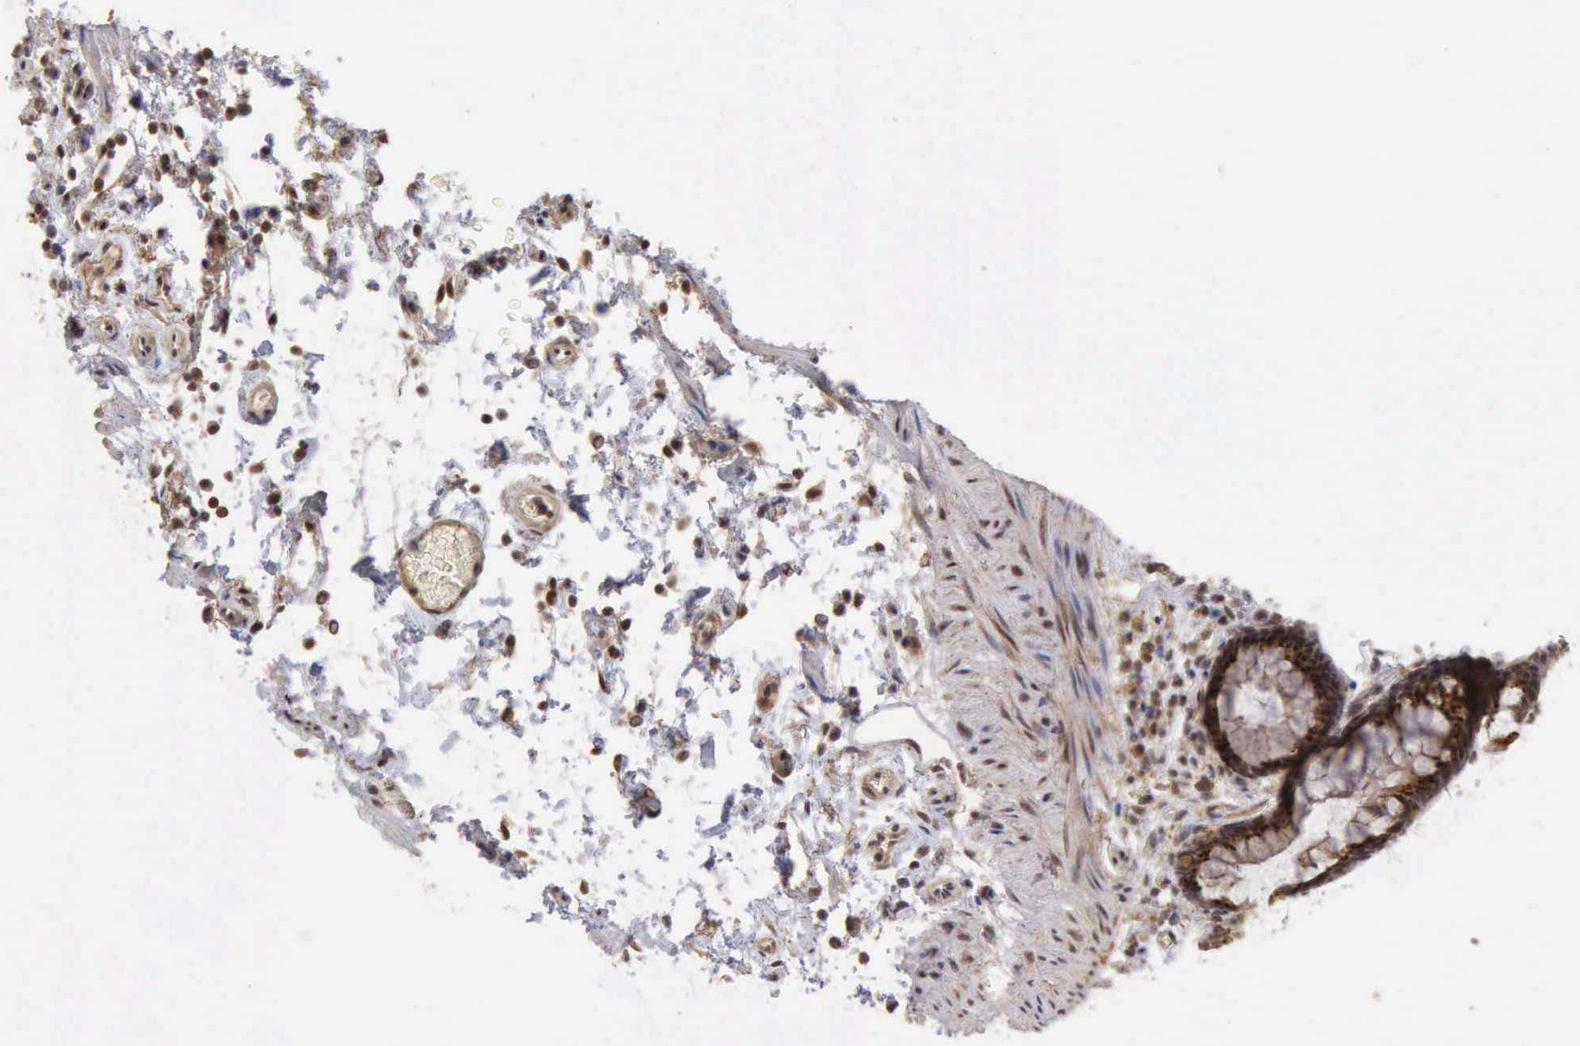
{"staining": {"intensity": "moderate", "quantity": ">75%", "location": "cytoplasmic/membranous,nuclear"}, "tissue": "rectum", "cell_type": "Glandular cells", "image_type": "normal", "snomed": [{"axis": "morphology", "description": "Normal tissue, NOS"}, {"axis": "topography", "description": "Rectum"}], "caption": "Immunohistochemical staining of unremarkable human rectum shows >75% levels of moderate cytoplasmic/membranous,nuclear protein positivity in about >75% of glandular cells. Immunohistochemistry (ihc) stains the protein in brown and the nuclei are stained blue.", "gene": "CDKN2A", "patient": {"sex": "male", "age": 92}}